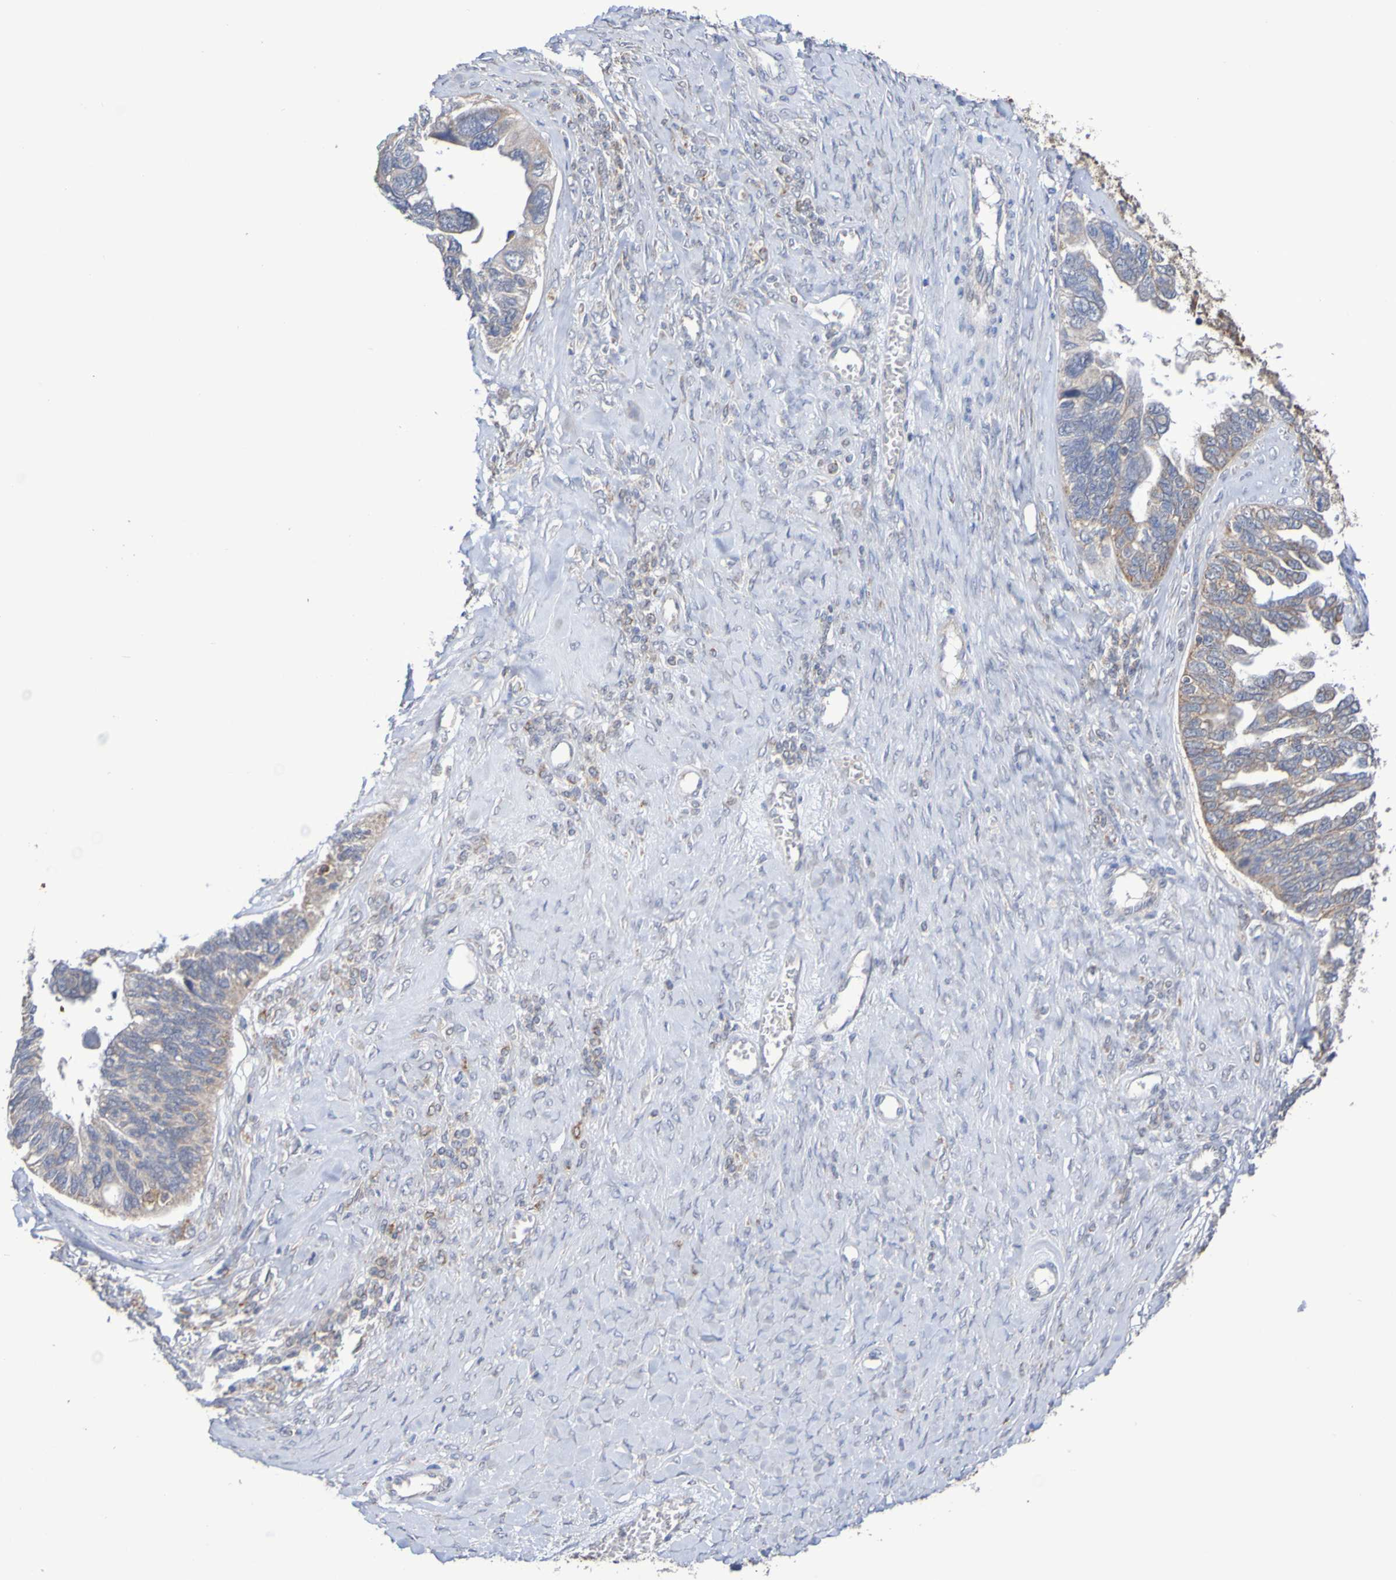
{"staining": {"intensity": "weak", "quantity": ">75%", "location": "cytoplasmic/membranous"}, "tissue": "ovarian cancer", "cell_type": "Tumor cells", "image_type": "cancer", "snomed": [{"axis": "morphology", "description": "Cystadenocarcinoma, serous, NOS"}, {"axis": "topography", "description": "Ovary"}], "caption": "A brown stain shows weak cytoplasmic/membranous positivity of a protein in ovarian serous cystadenocarcinoma tumor cells. (Brightfield microscopy of DAB IHC at high magnification).", "gene": "C3orf18", "patient": {"sex": "female", "age": 79}}